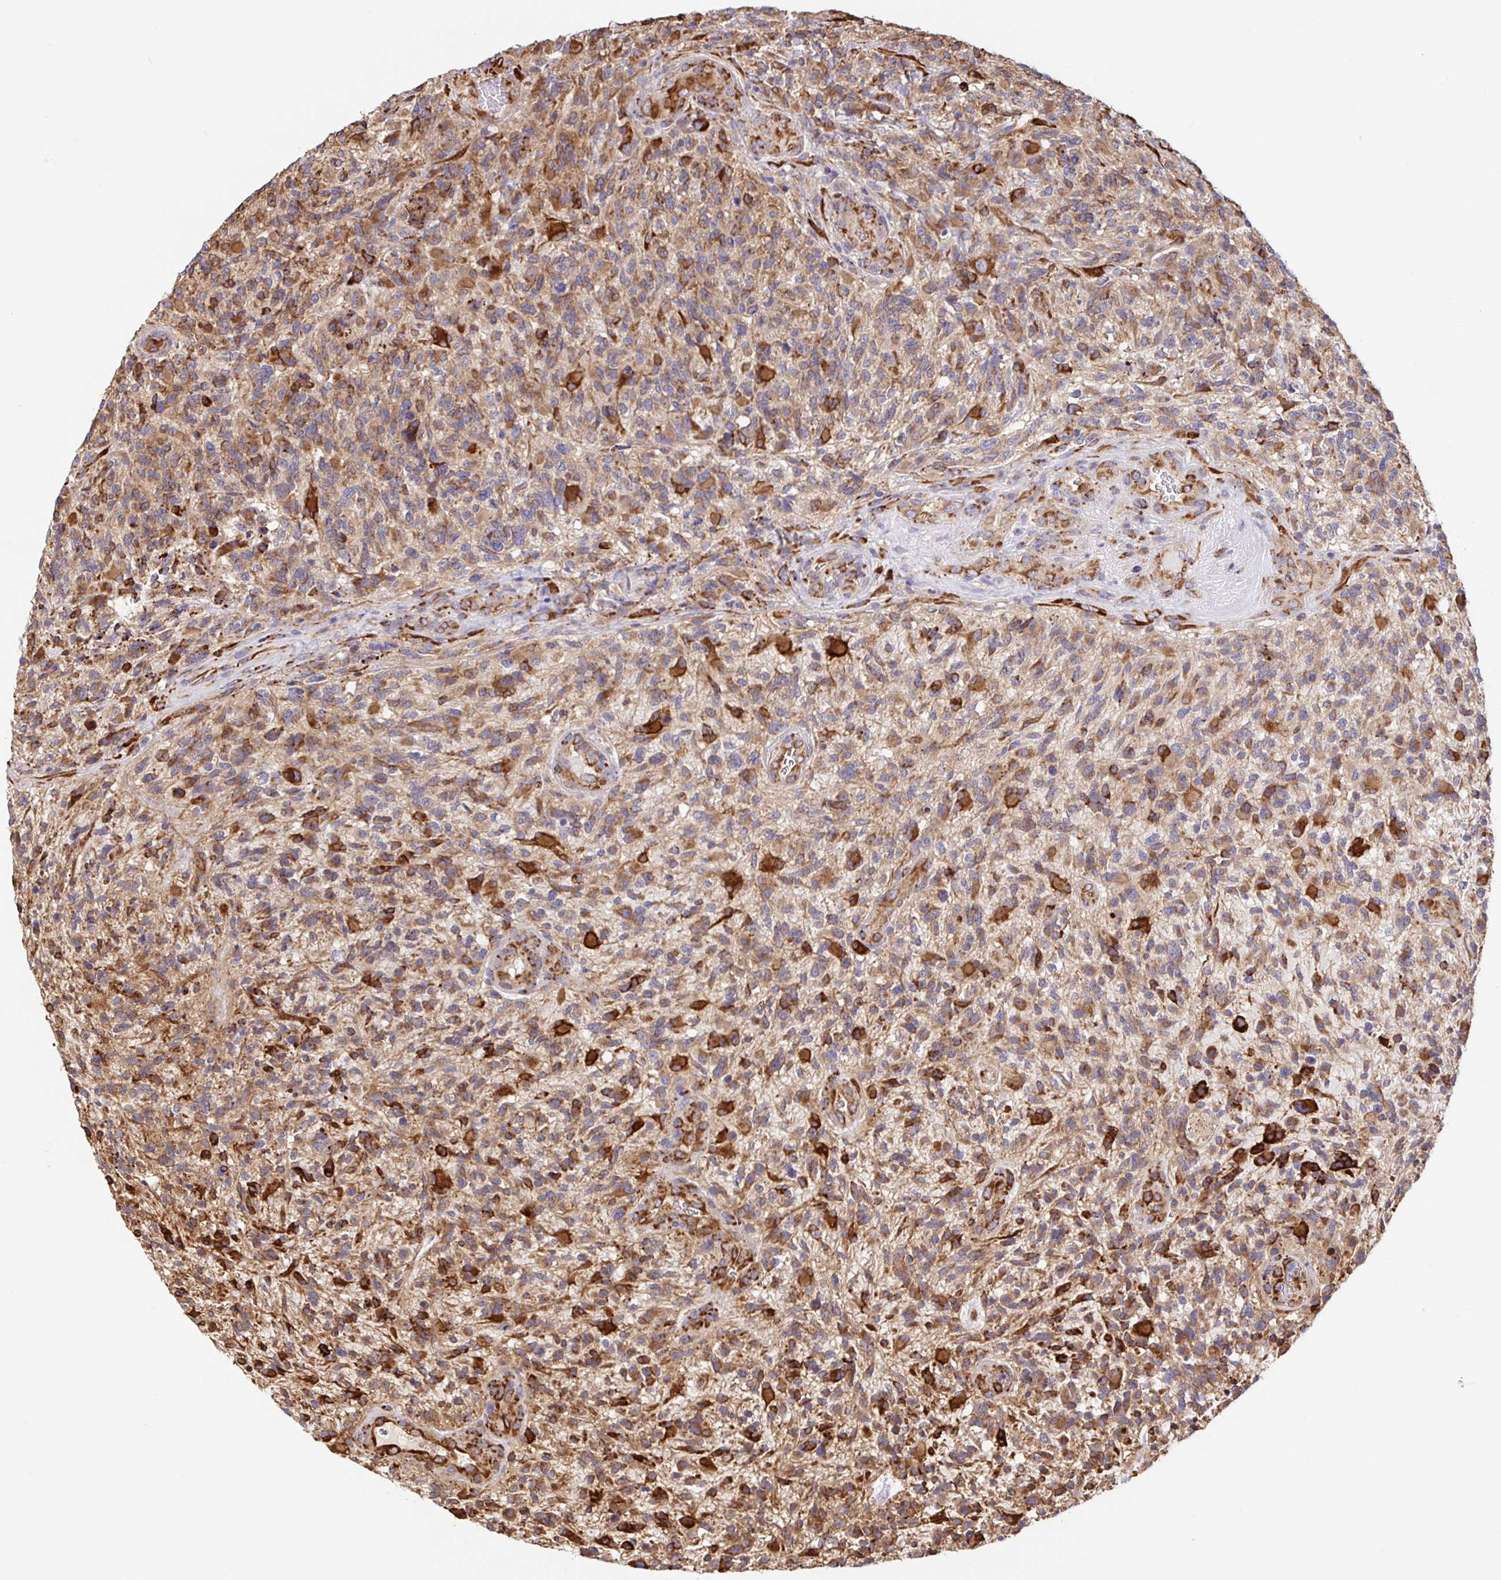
{"staining": {"intensity": "moderate", "quantity": ">75%", "location": "cytoplasmic/membranous"}, "tissue": "glioma", "cell_type": "Tumor cells", "image_type": "cancer", "snomed": [{"axis": "morphology", "description": "Glioma, malignant, High grade"}, {"axis": "topography", "description": "Brain"}], "caption": "This photomicrograph exhibits high-grade glioma (malignant) stained with immunohistochemistry (IHC) to label a protein in brown. The cytoplasmic/membranous of tumor cells show moderate positivity for the protein. Nuclei are counter-stained blue.", "gene": "MAOA", "patient": {"sex": "female", "age": 71}}